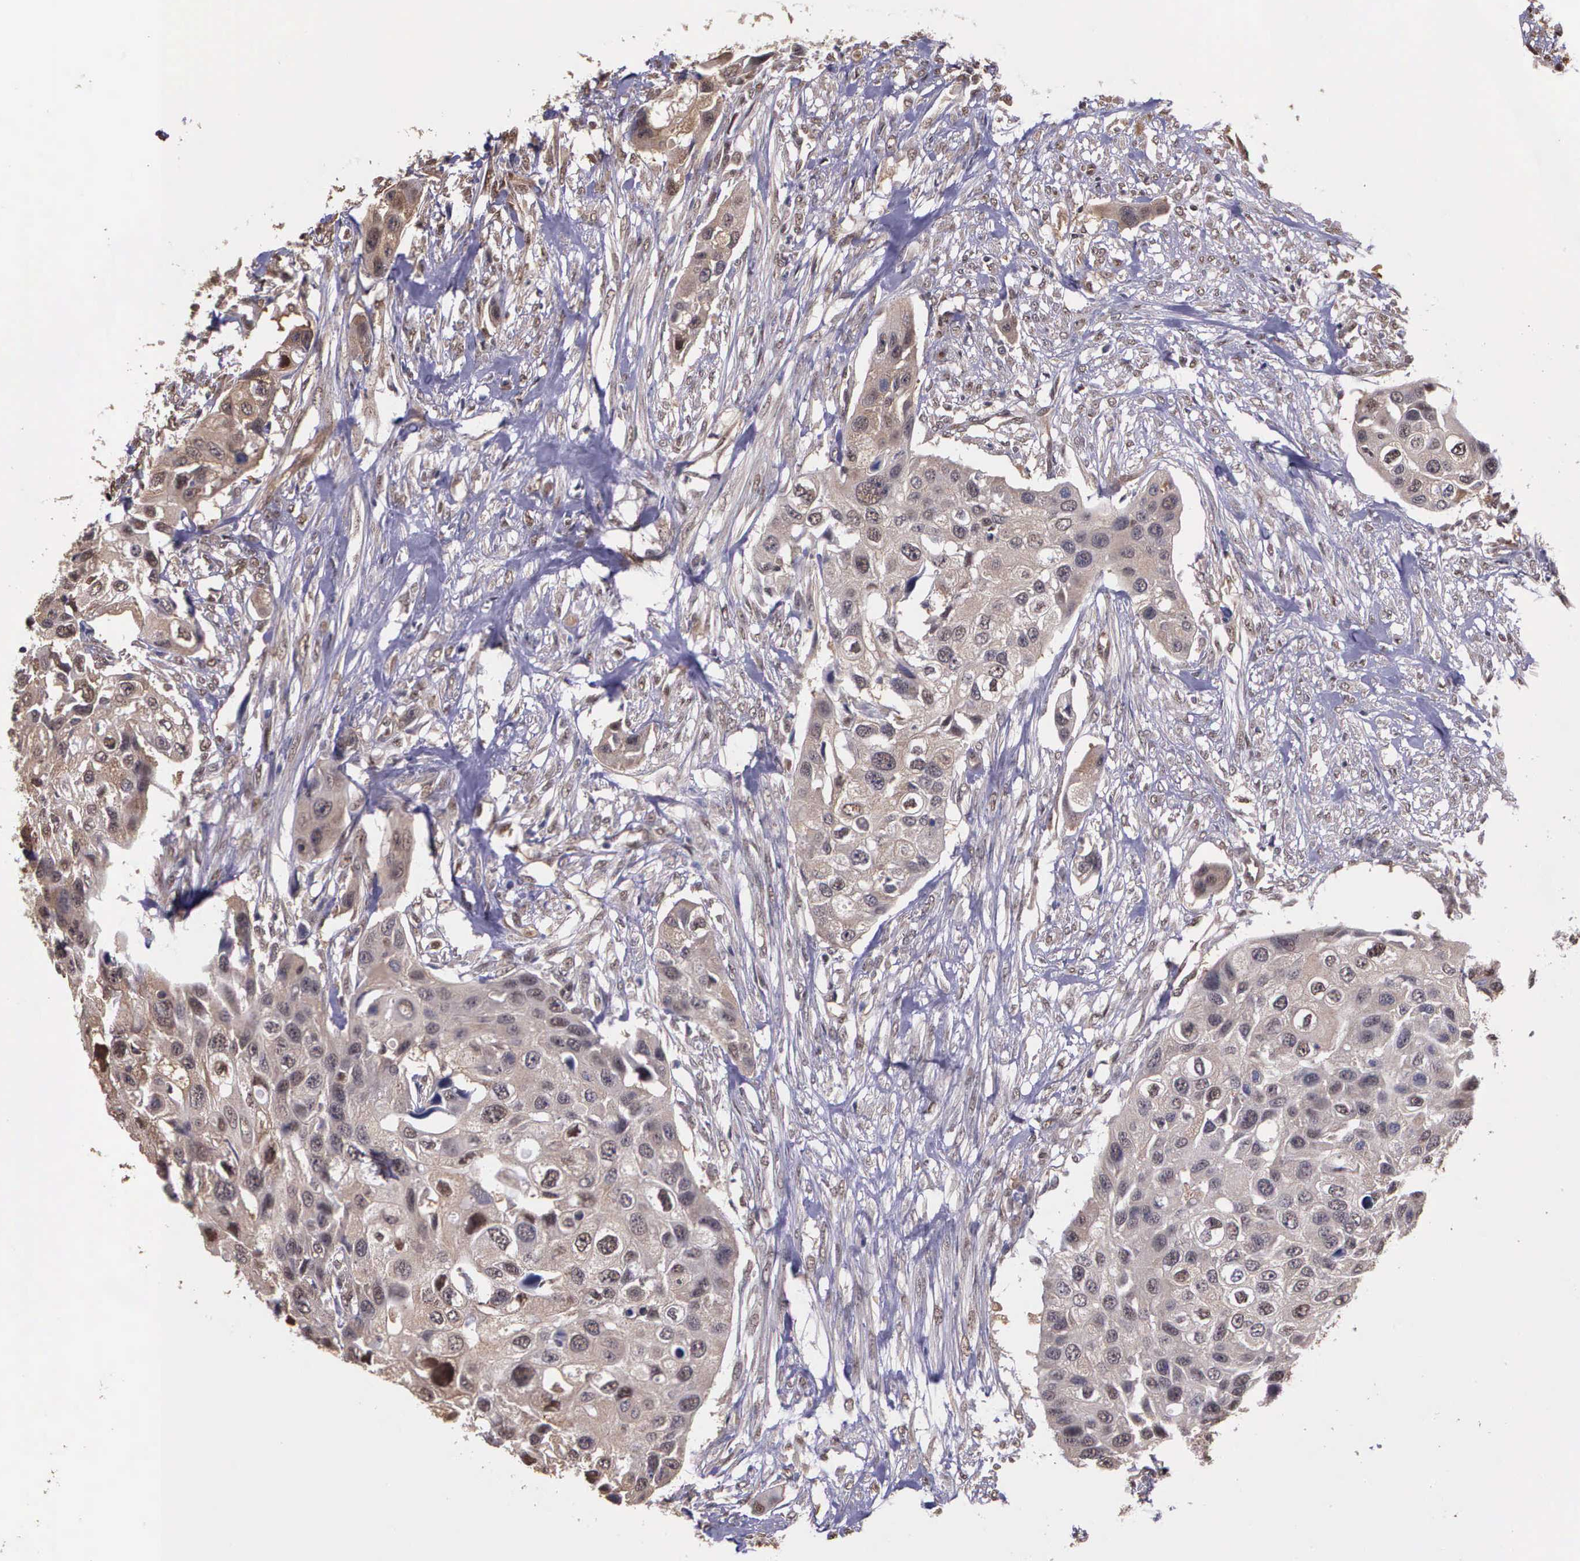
{"staining": {"intensity": "moderate", "quantity": ">75%", "location": "cytoplasmic/membranous,nuclear"}, "tissue": "urothelial cancer", "cell_type": "Tumor cells", "image_type": "cancer", "snomed": [{"axis": "morphology", "description": "Urothelial carcinoma, High grade"}, {"axis": "topography", "description": "Urinary bladder"}], "caption": "A brown stain labels moderate cytoplasmic/membranous and nuclear expression of a protein in urothelial carcinoma (high-grade) tumor cells. The staining is performed using DAB brown chromogen to label protein expression. The nuclei are counter-stained blue using hematoxylin.", "gene": "PSMC1", "patient": {"sex": "male", "age": 55}}